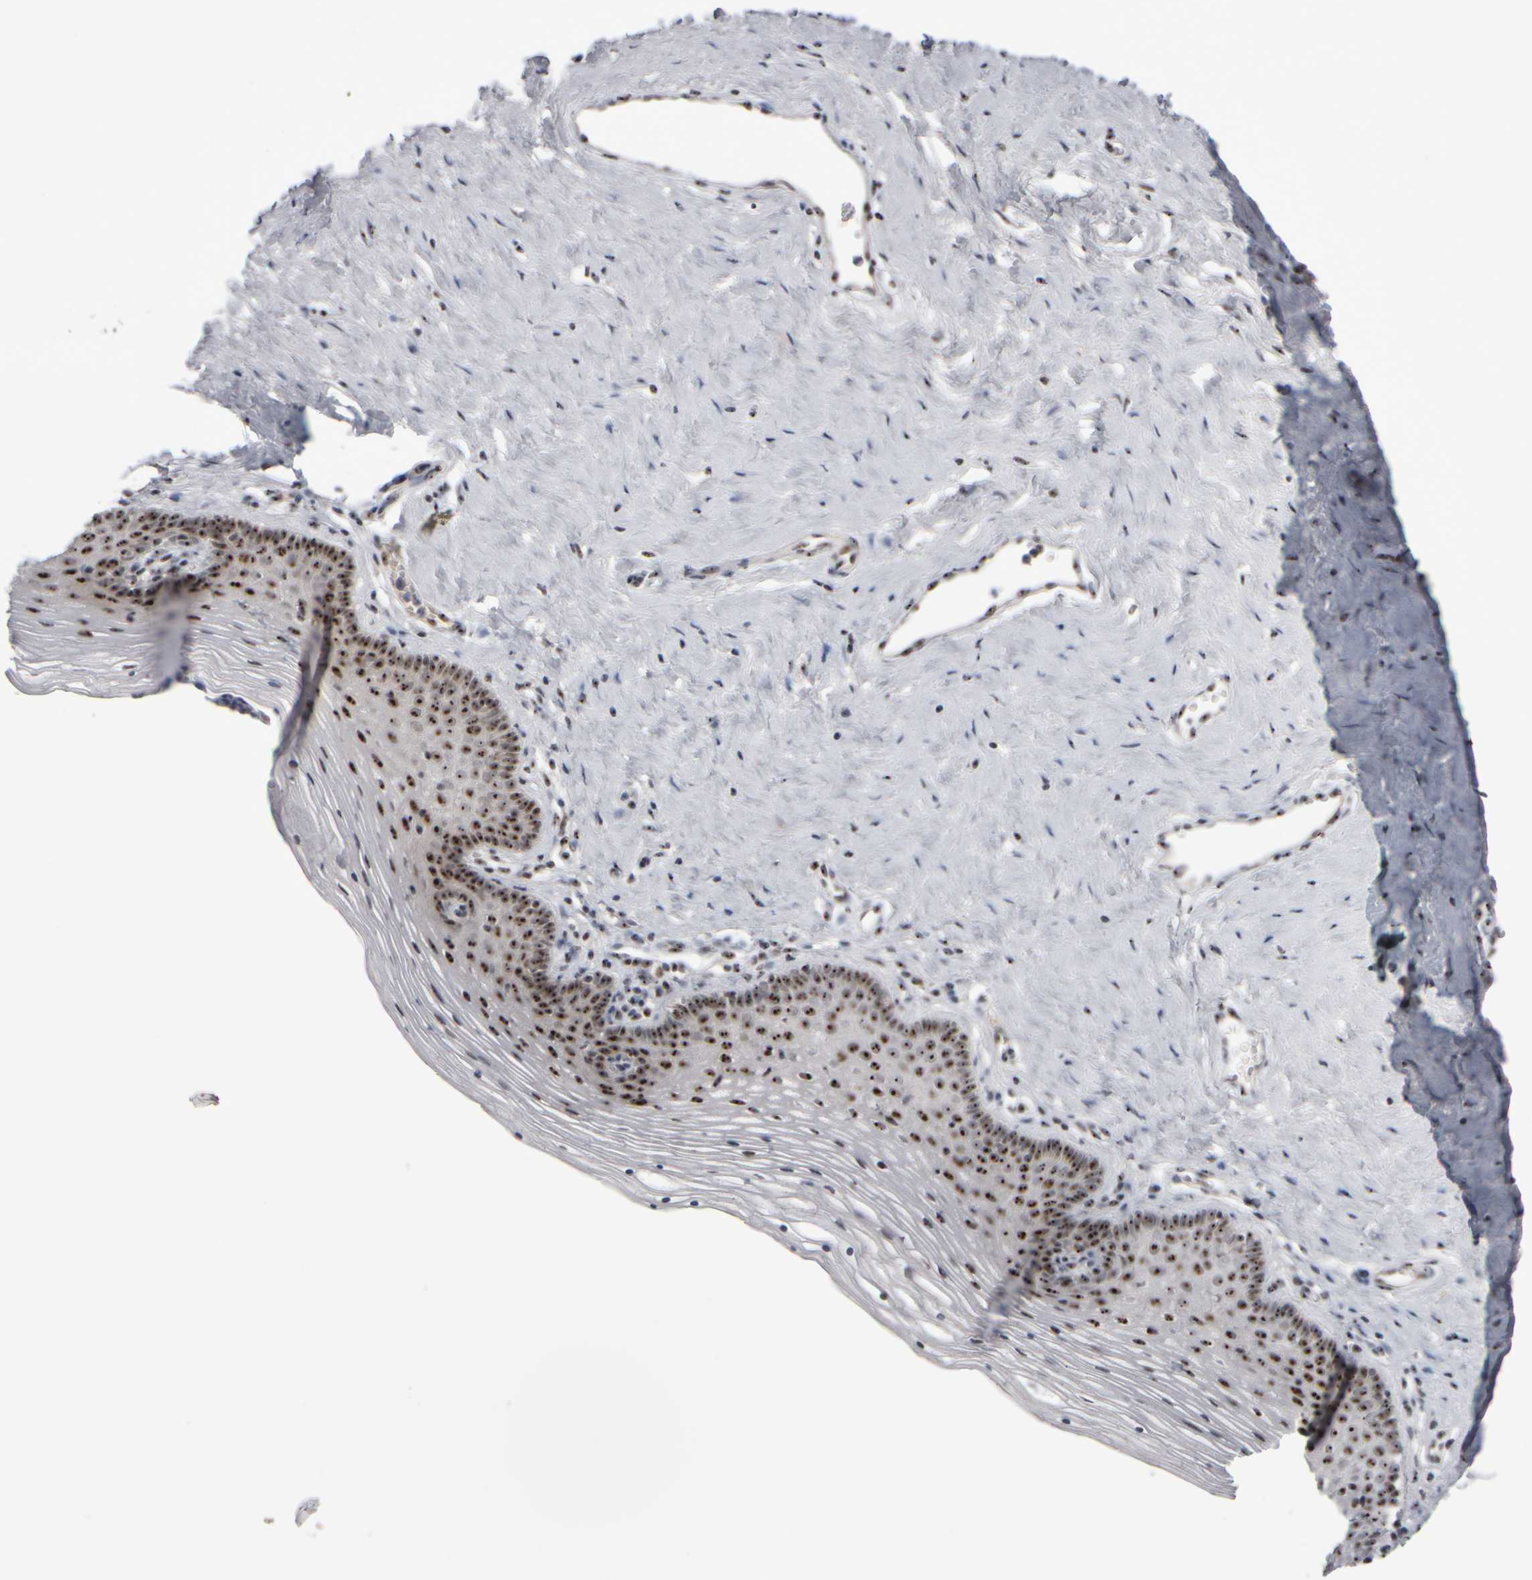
{"staining": {"intensity": "strong", "quantity": ">75%", "location": "nuclear"}, "tissue": "vagina", "cell_type": "Squamous epithelial cells", "image_type": "normal", "snomed": [{"axis": "morphology", "description": "Normal tissue, NOS"}, {"axis": "topography", "description": "Vagina"}], "caption": "Normal vagina shows strong nuclear positivity in about >75% of squamous epithelial cells, visualized by immunohistochemistry. Nuclei are stained in blue.", "gene": "SURF6", "patient": {"sex": "female", "age": 32}}